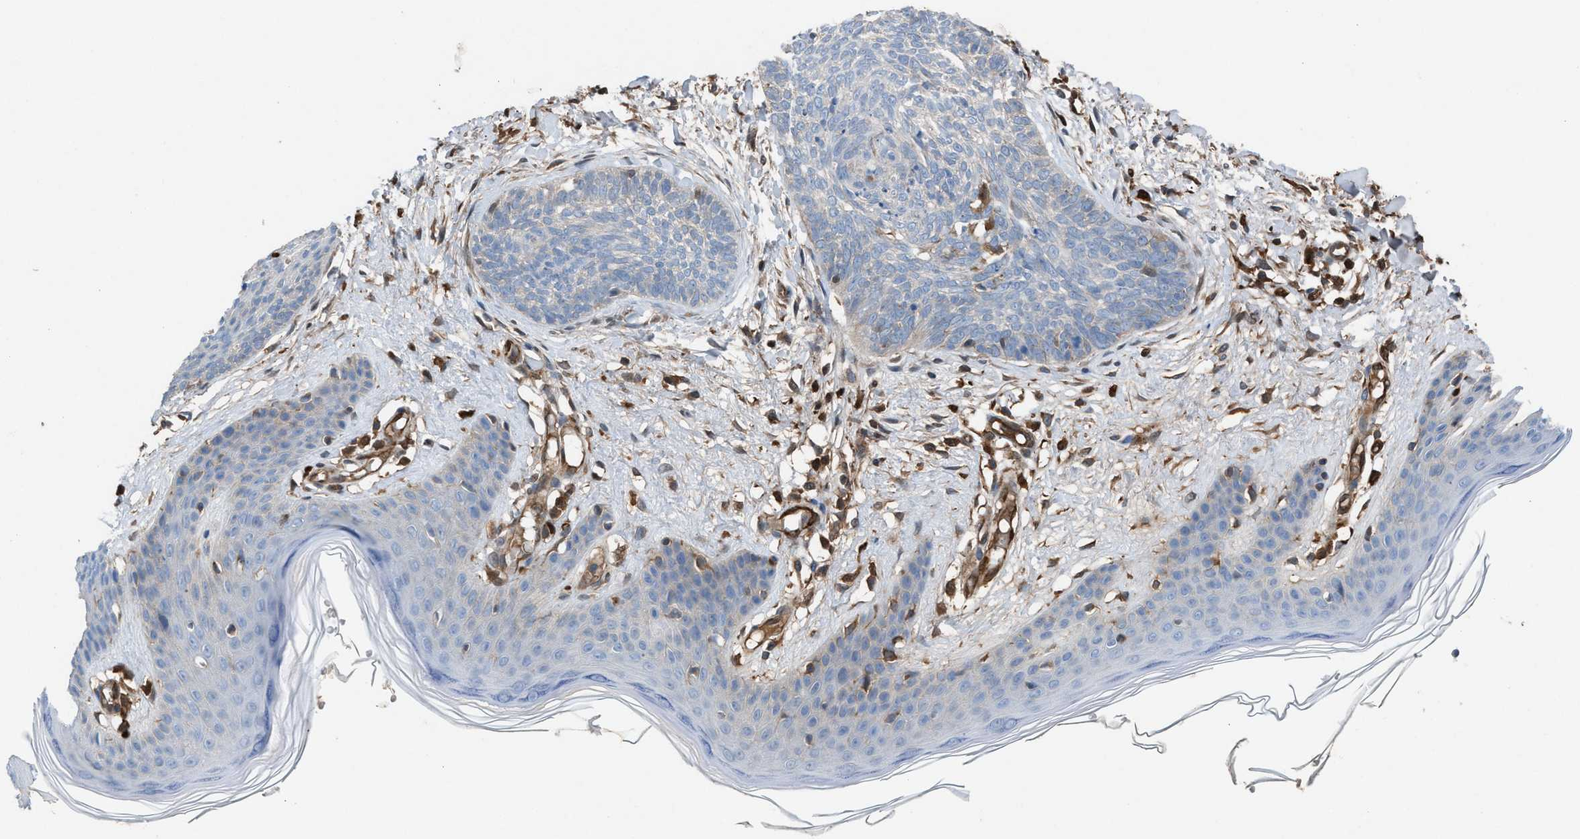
{"staining": {"intensity": "negative", "quantity": "none", "location": "none"}, "tissue": "skin cancer", "cell_type": "Tumor cells", "image_type": "cancer", "snomed": [{"axis": "morphology", "description": "Basal cell carcinoma"}, {"axis": "topography", "description": "Skin"}], "caption": "Immunohistochemistry (IHC) micrograph of skin basal cell carcinoma stained for a protein (brown), which shows no positivity in tumor cells.", "gene": "TPK1", "patient": {"sex": "female", "age": 59}}